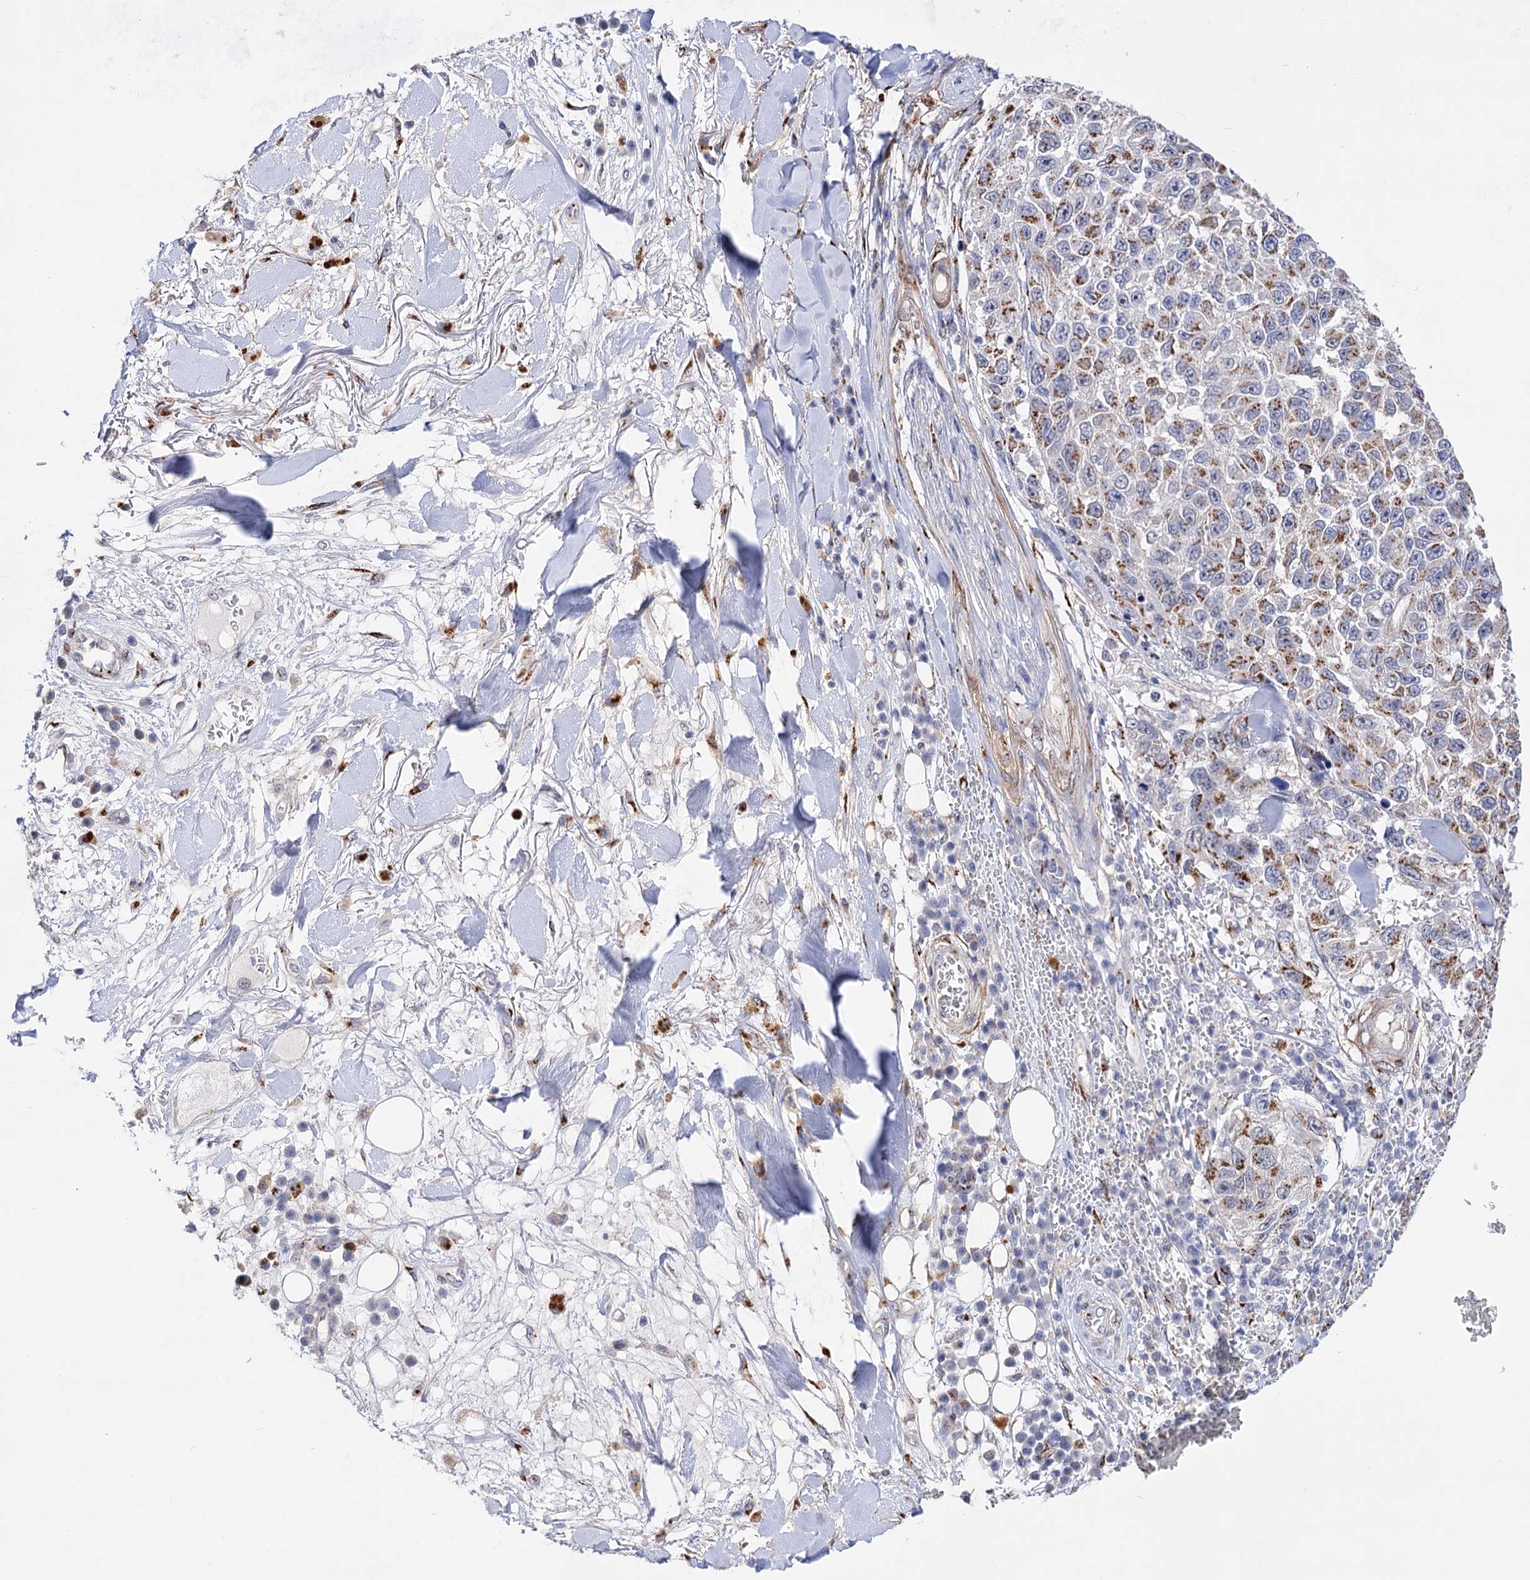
{"staining": {"intensity": "moderate", "quantity": ">75%", "location": "cytoplasmic/membranous"}, "tissue": "melanoma", "cell_type": "Tumor cells", "image_type": "cancer", "snomed": [{"axis": "morphology", "description": "Normal tissue, NOS"}, {"axis": "morphology", "description": "Malignant melanoma, NOS"}, {"axis": "topography", "description": "Skin"}], "caption": "Immunohistochemistry micrograph of neoplastic tissue: human melanoma stained using immunohistochemistry demonstrates medium levels of moderate protein expression localized specifically in the cytoplasmic/membranous of tumor cells, appearing as a cytoplasmic/membranous brown color.", "gene": "C11orf96", "patient": {"sex": "female", "age": 96}}